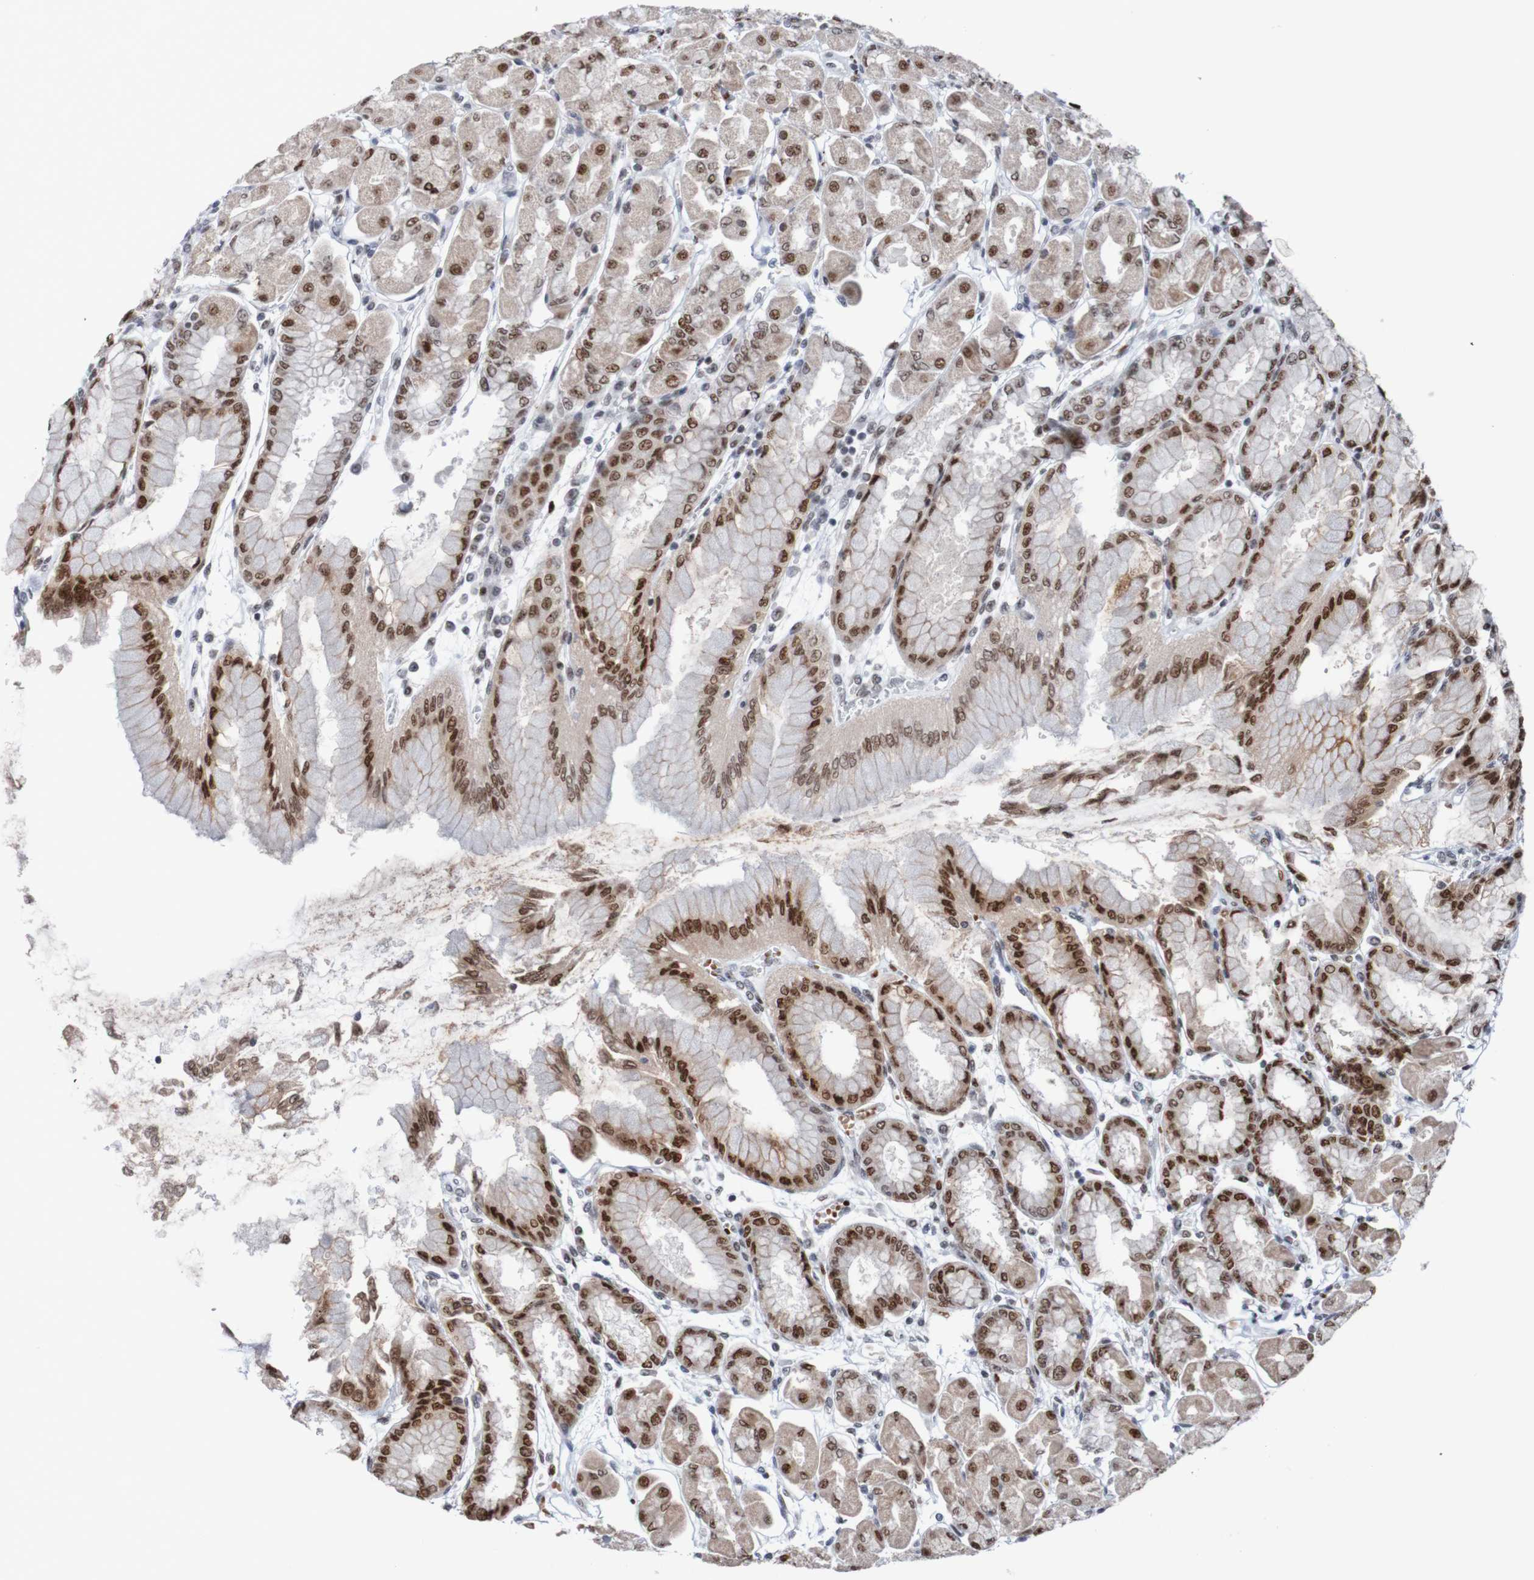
{"staining": {"intensity": "strong", "quantity": ">75%", "location": "nuclear"}, "tissue": "stomach", "cell_type": "Glandular cells", "image_type": "normal", "snomed": [{"axis": "morphology", "description": "Normal tissue, NOS"}, {"axis": "topography", "description": "Stomach, upper"}], "caption": "Protein expression analysis of unremarkable stomach displays strong nuclear staining in about >75% of glandular cells.", "gene": "CDC5L", "patient": {"sex": "female", "age": 56}}